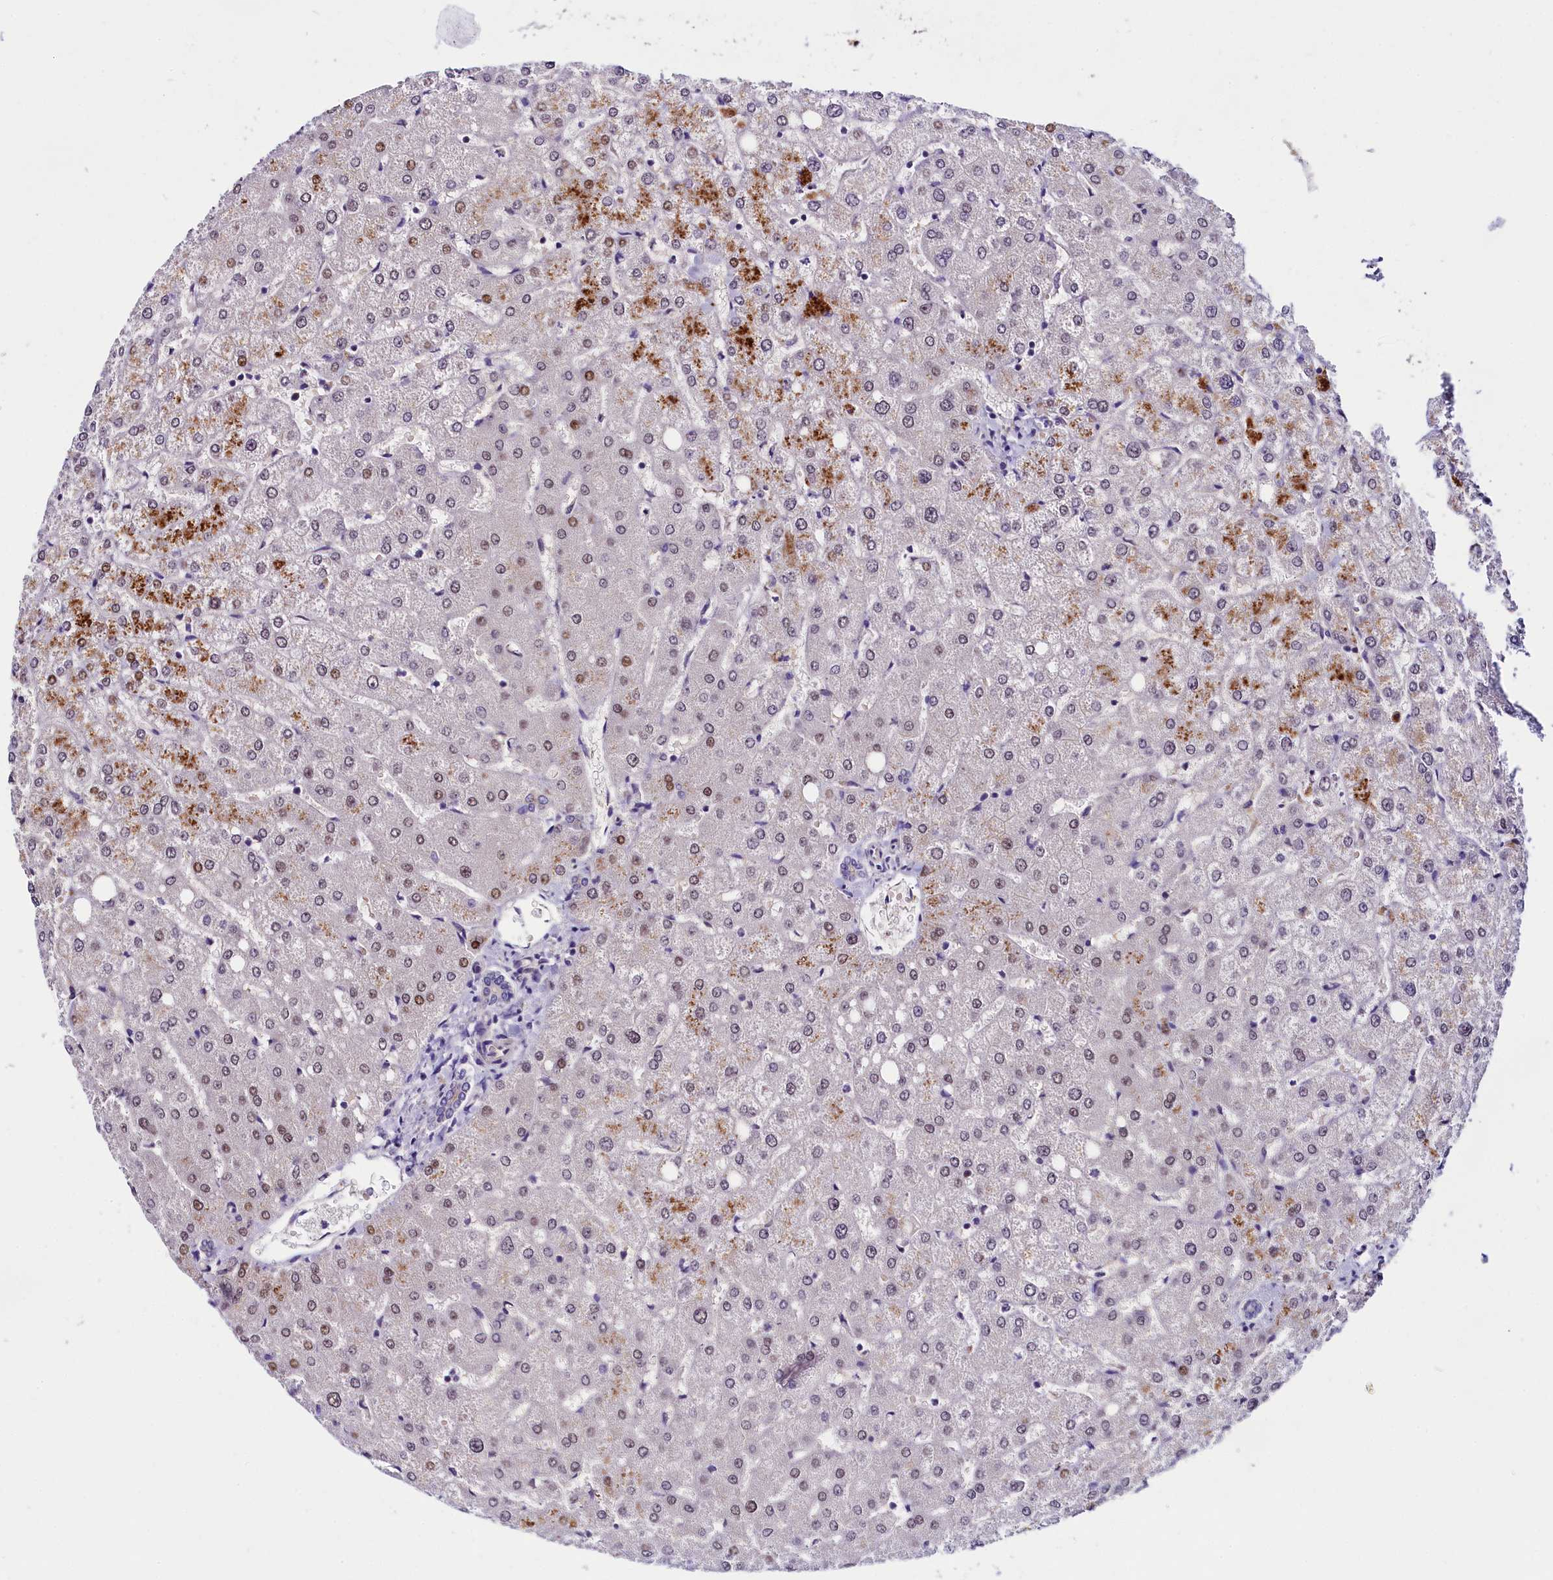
{"staining": {"intensity": "negative", "quantity": "none", "location": "none"}, "tissue": "liver", "cell_type": "Cholangiocytes", "image_type": "normal", "snomed": [{"axis": "morphology", "description": "Normal tissue, NOS"}, {"axis": "topography", "description": "Liver"}], "caption": "This is an IHC histopathology image of unremarkable human liver. There is no positivity in cholangiocytes.", "gene": "C9orf40", "patient": {"sex": "female", "age": 54}}